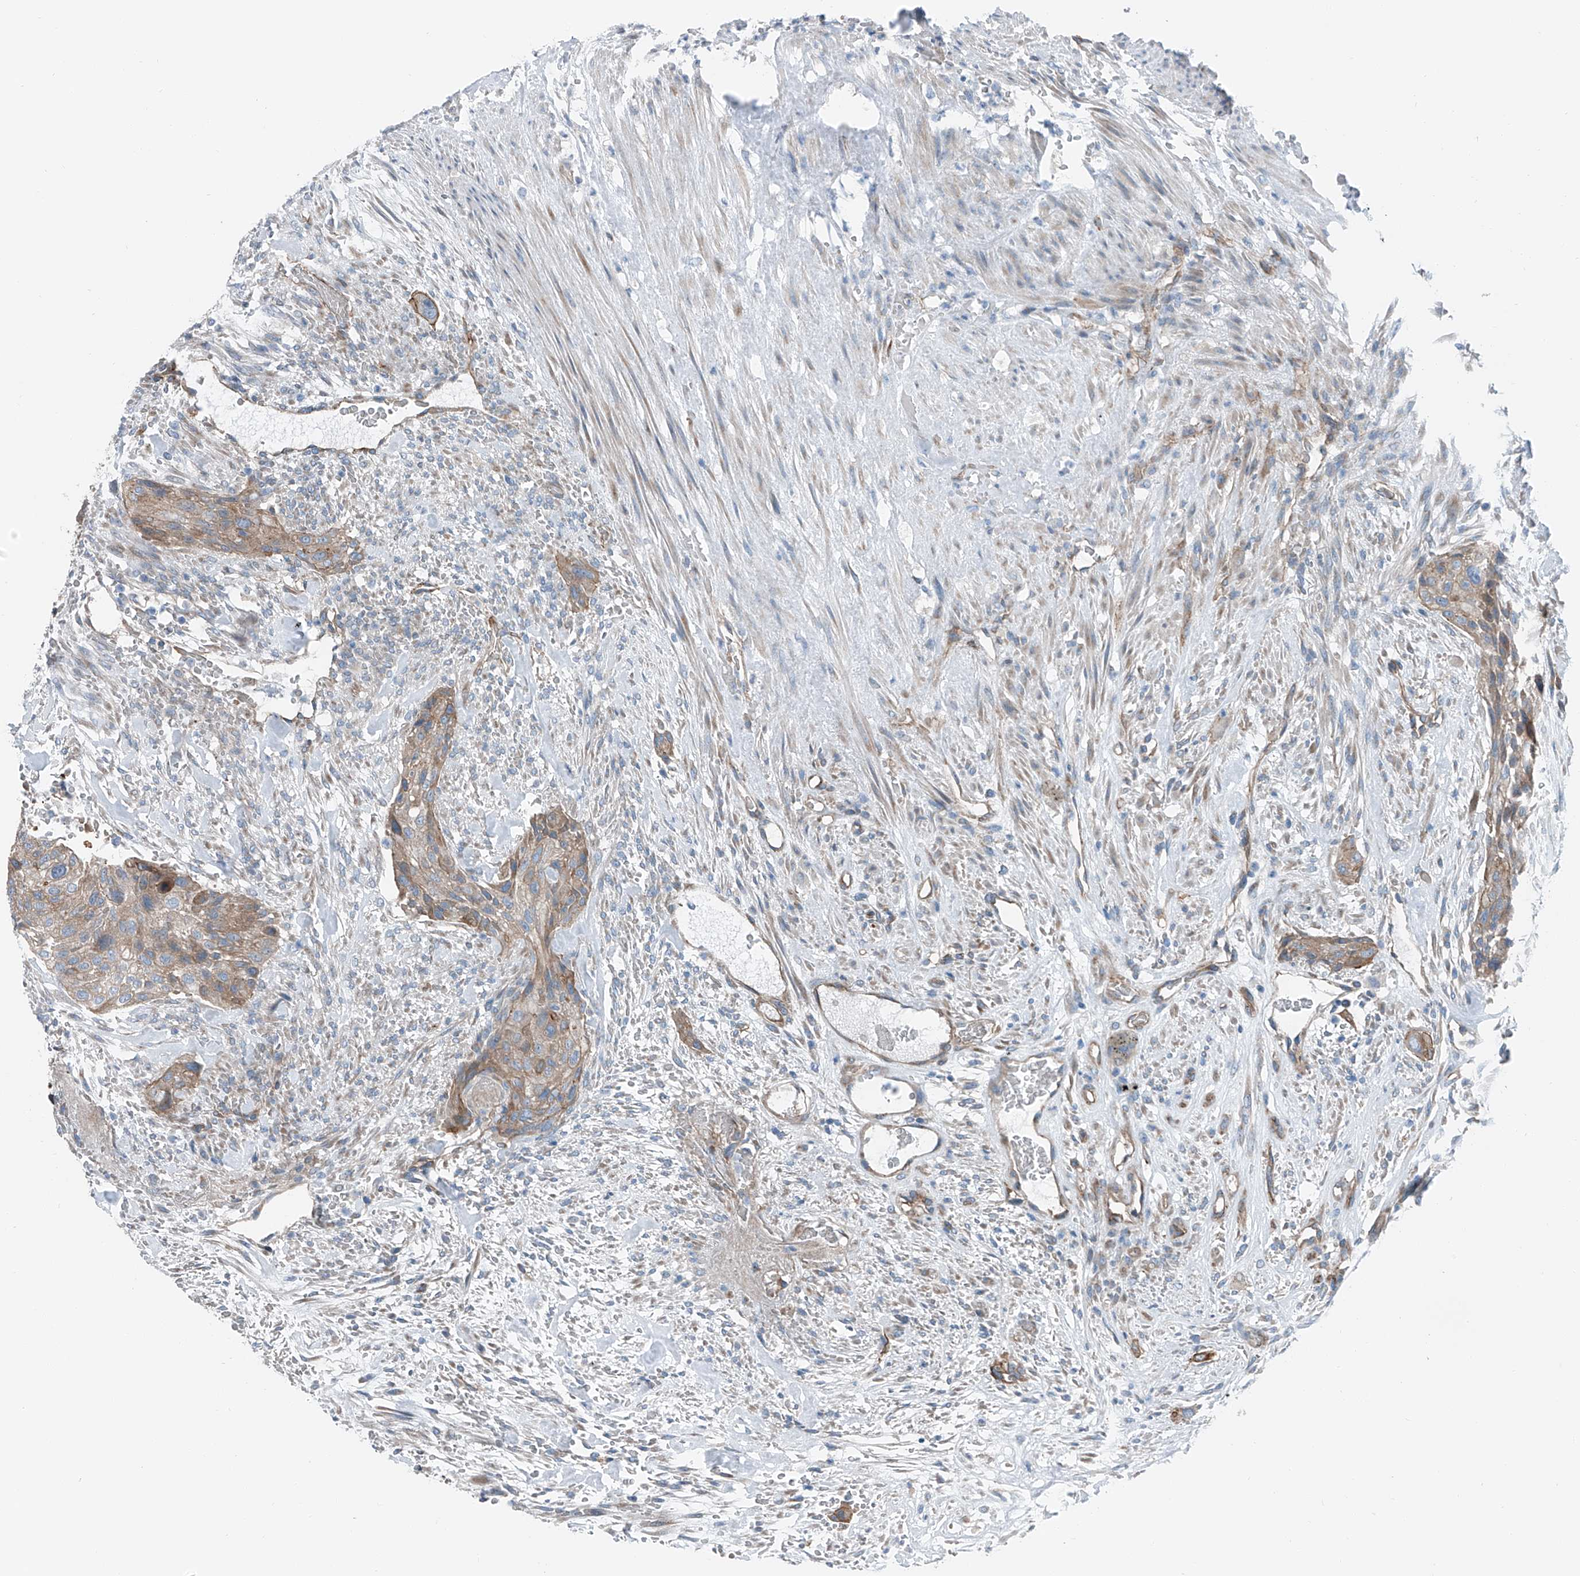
{"staining": {"intensity": "moderate", "quantity": ">75%", "location": "cytoplasmic/membranous"}, "tissue": "urothelial cancer", "cell_type": "Tumor cells", "image_type": "cancer", "snomed": [{"axis": "morphology", "description": "Urothelial carcinoma, High grade"}, {"axis": "topography", "description": "Urinary bladder"}], "caption": "About >75% of tumor cells in human urothelial cancer exhibit moderate cytoplasmic/membranous protein expression as visualized by brown immunohistochemical staining.", "gene": "THEMIS2", "patient": {"sex": "male", "age": 35}}